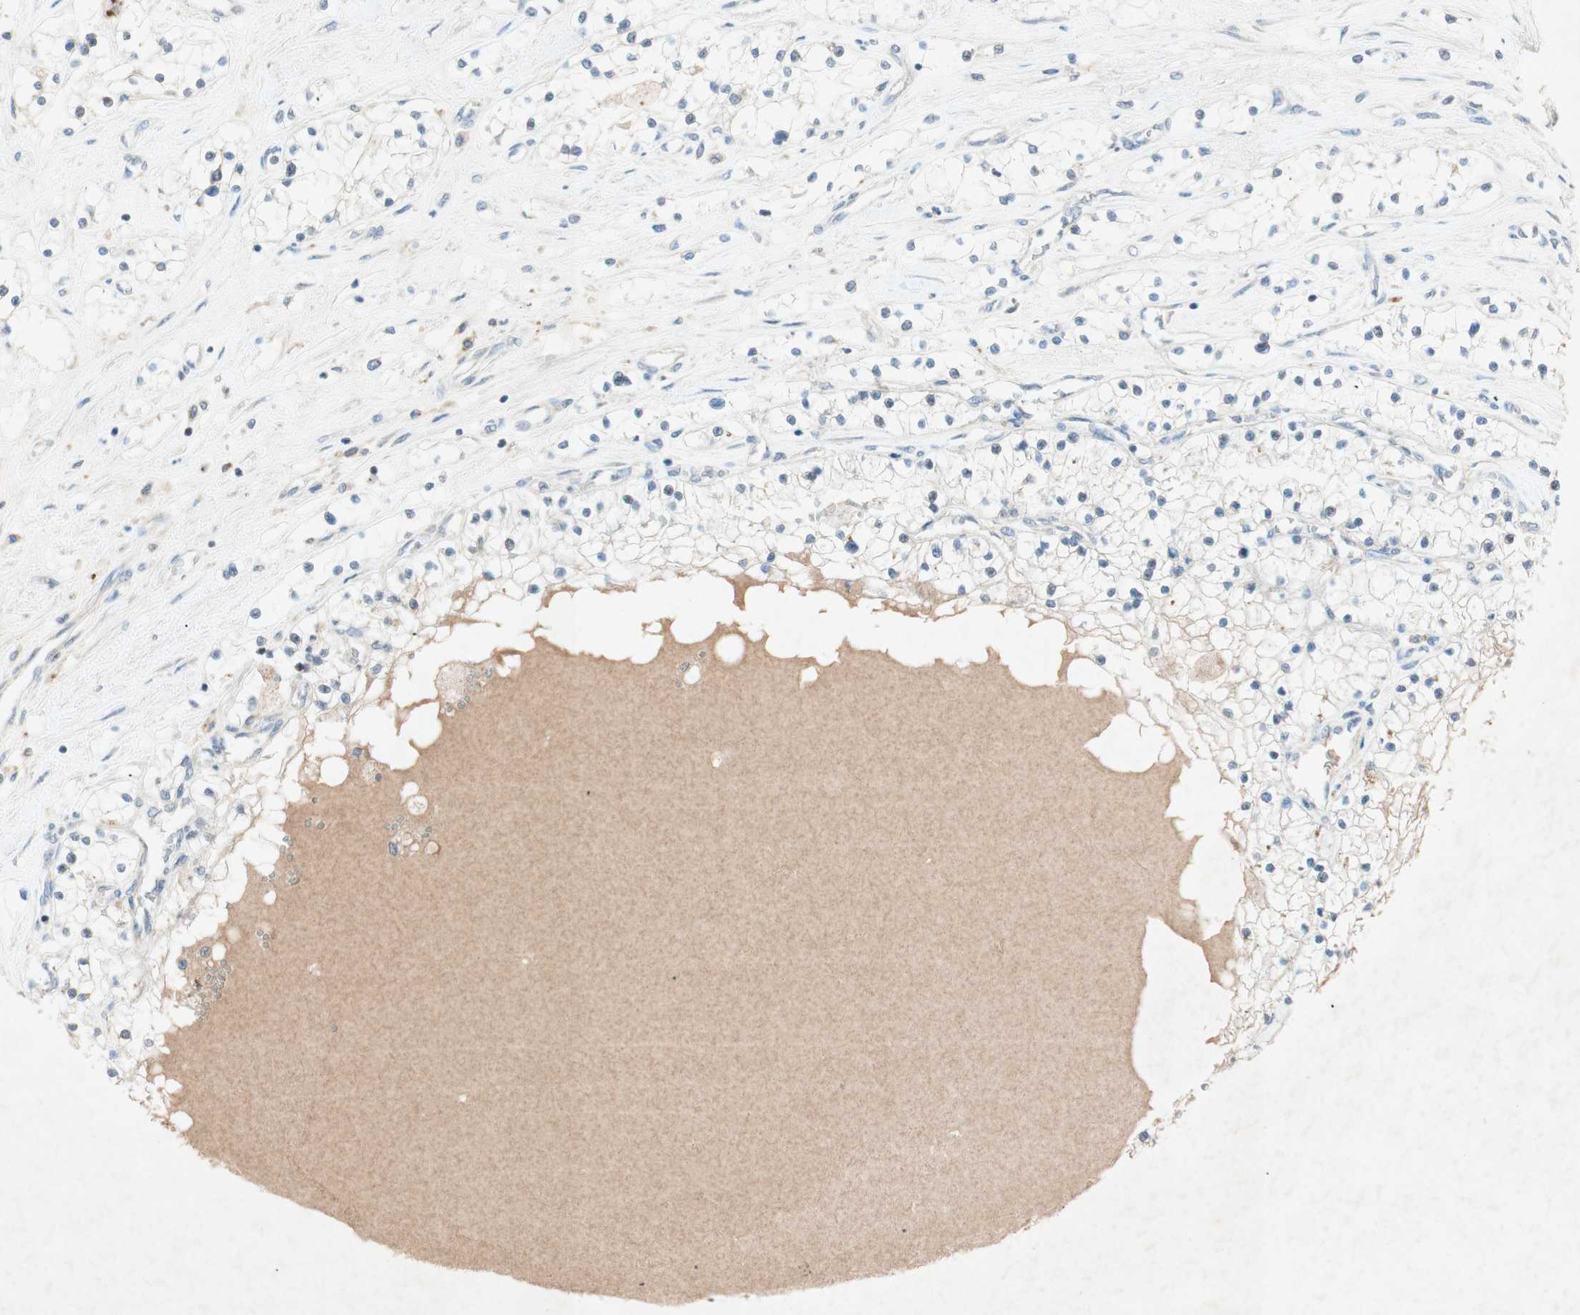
{"staining": {"intensity": "negative", "quantity": "none", "location": "none"}, "tissue": "renal cancer", "cell_type": "Tumor cells", "image_type": "cancer", "snomed": [{"axis": "morphology", "description": "Adenocarcinoma, NOS"}, {"axis": "topography", "description": "Kidney"}], "caption": "Immunohistochemistry histopathology image of neoplastic tissue: adenocarcinoma (renal) stained with DAB (3,3'-diaminobenzidine) shows no significant protein staining in tumor cells. (IHC, brightfield microscopy, high magnification).", "gene": "NKAIN1", "patient": {"sex": "male", "age": 68}}